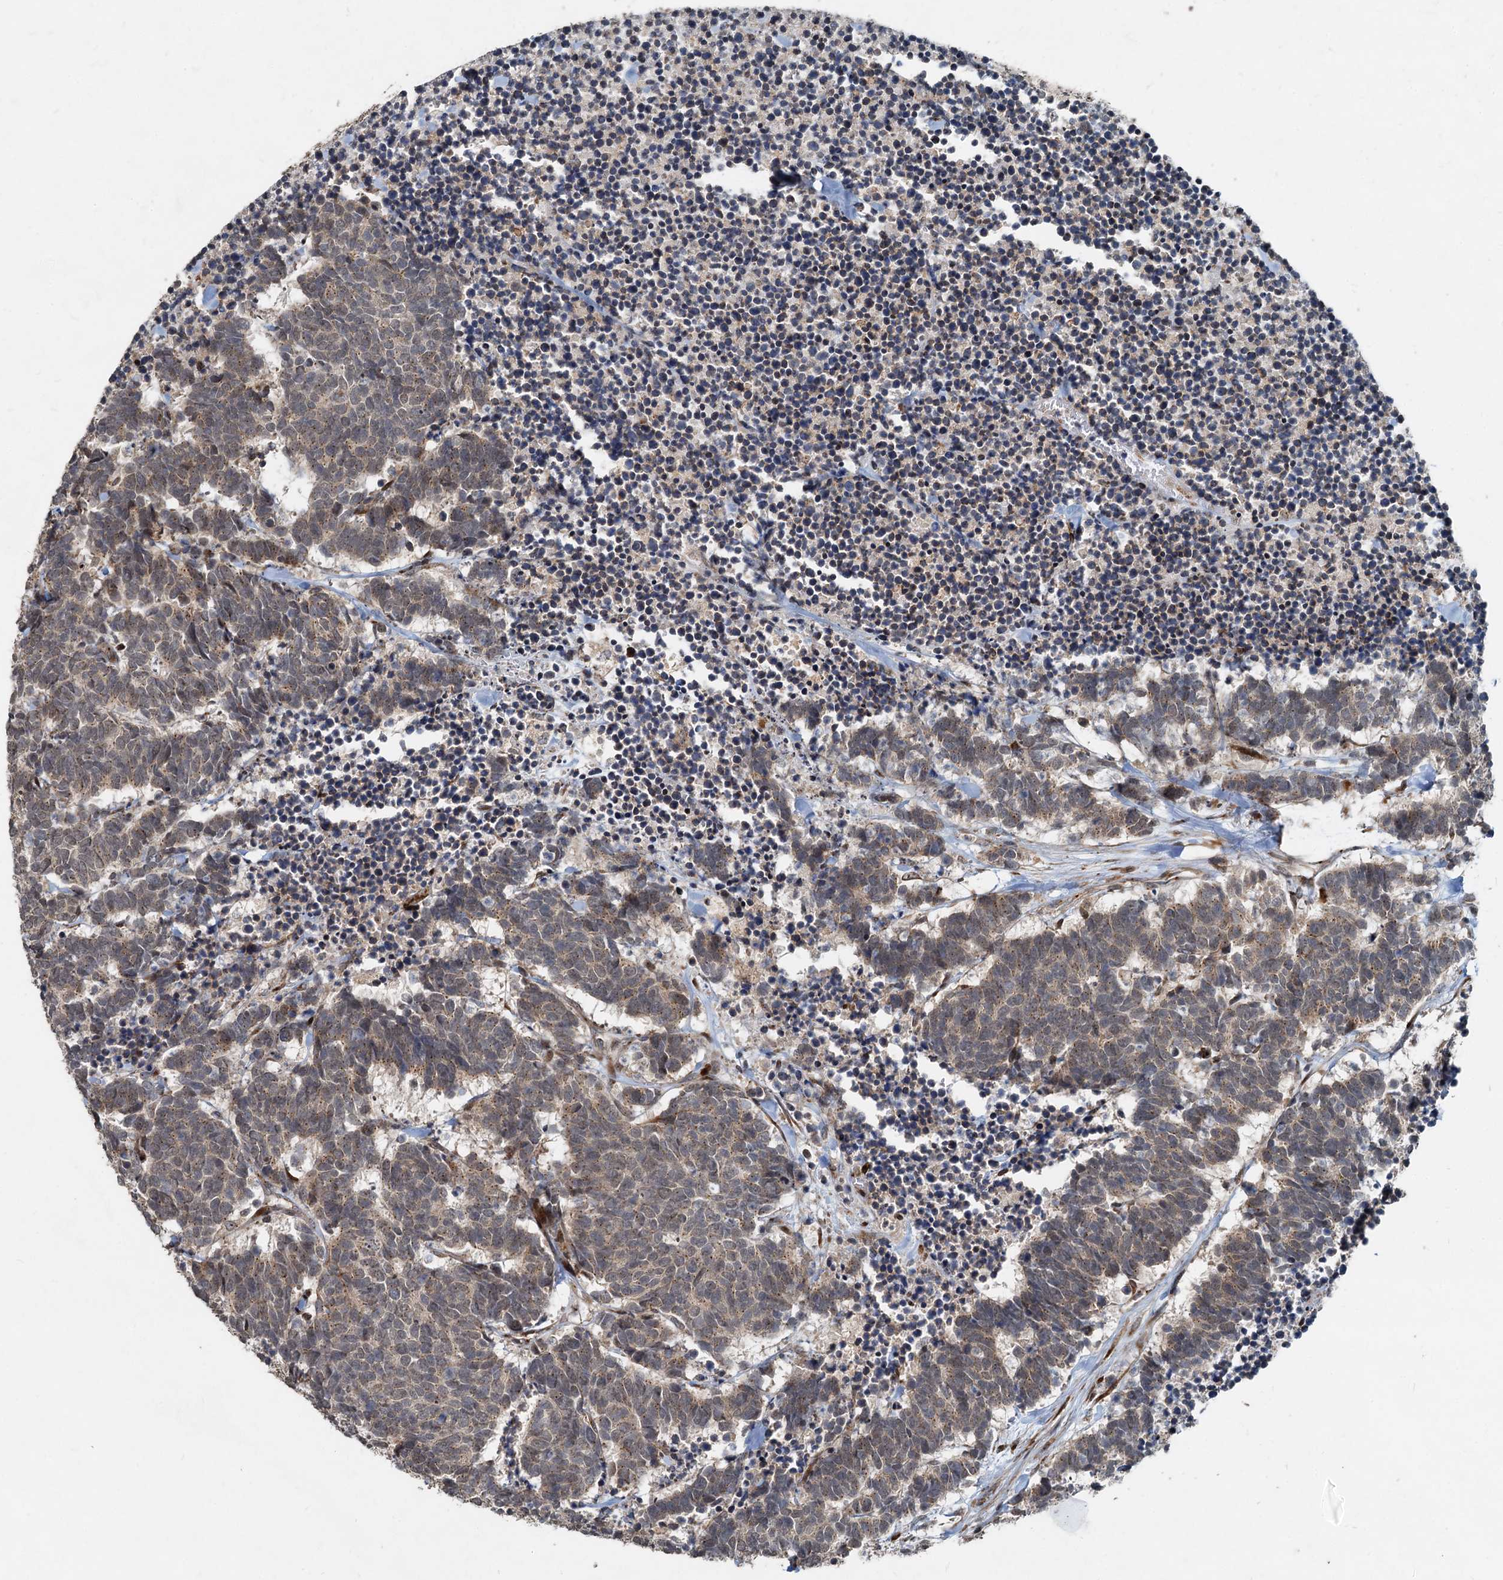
{"staining": {"intensity": "weak", "quantity": ">75%", "location": "cytoplasmic/membranous"}, "tissue": "carcinoid", "cell_type": "Tumor cells", "image_type": "cancer", "snomed": [{"axis": "morphology", "description": "Carcinoma, NOS"}, {"axis": "morphology", "description": "Carcinoid, malignant, NOS"}, {"axis": "topography", "description": "Urinary bladder"}], "caption": "IHC image of human malignant carcinoid stained for a protein (brown), which demonstrates low levels of weak cytoplasmic/membranous expression in approximately >75% of tumor cells.", "gene": "CEP68", "patient": {"sex": "male", "age": 57}}